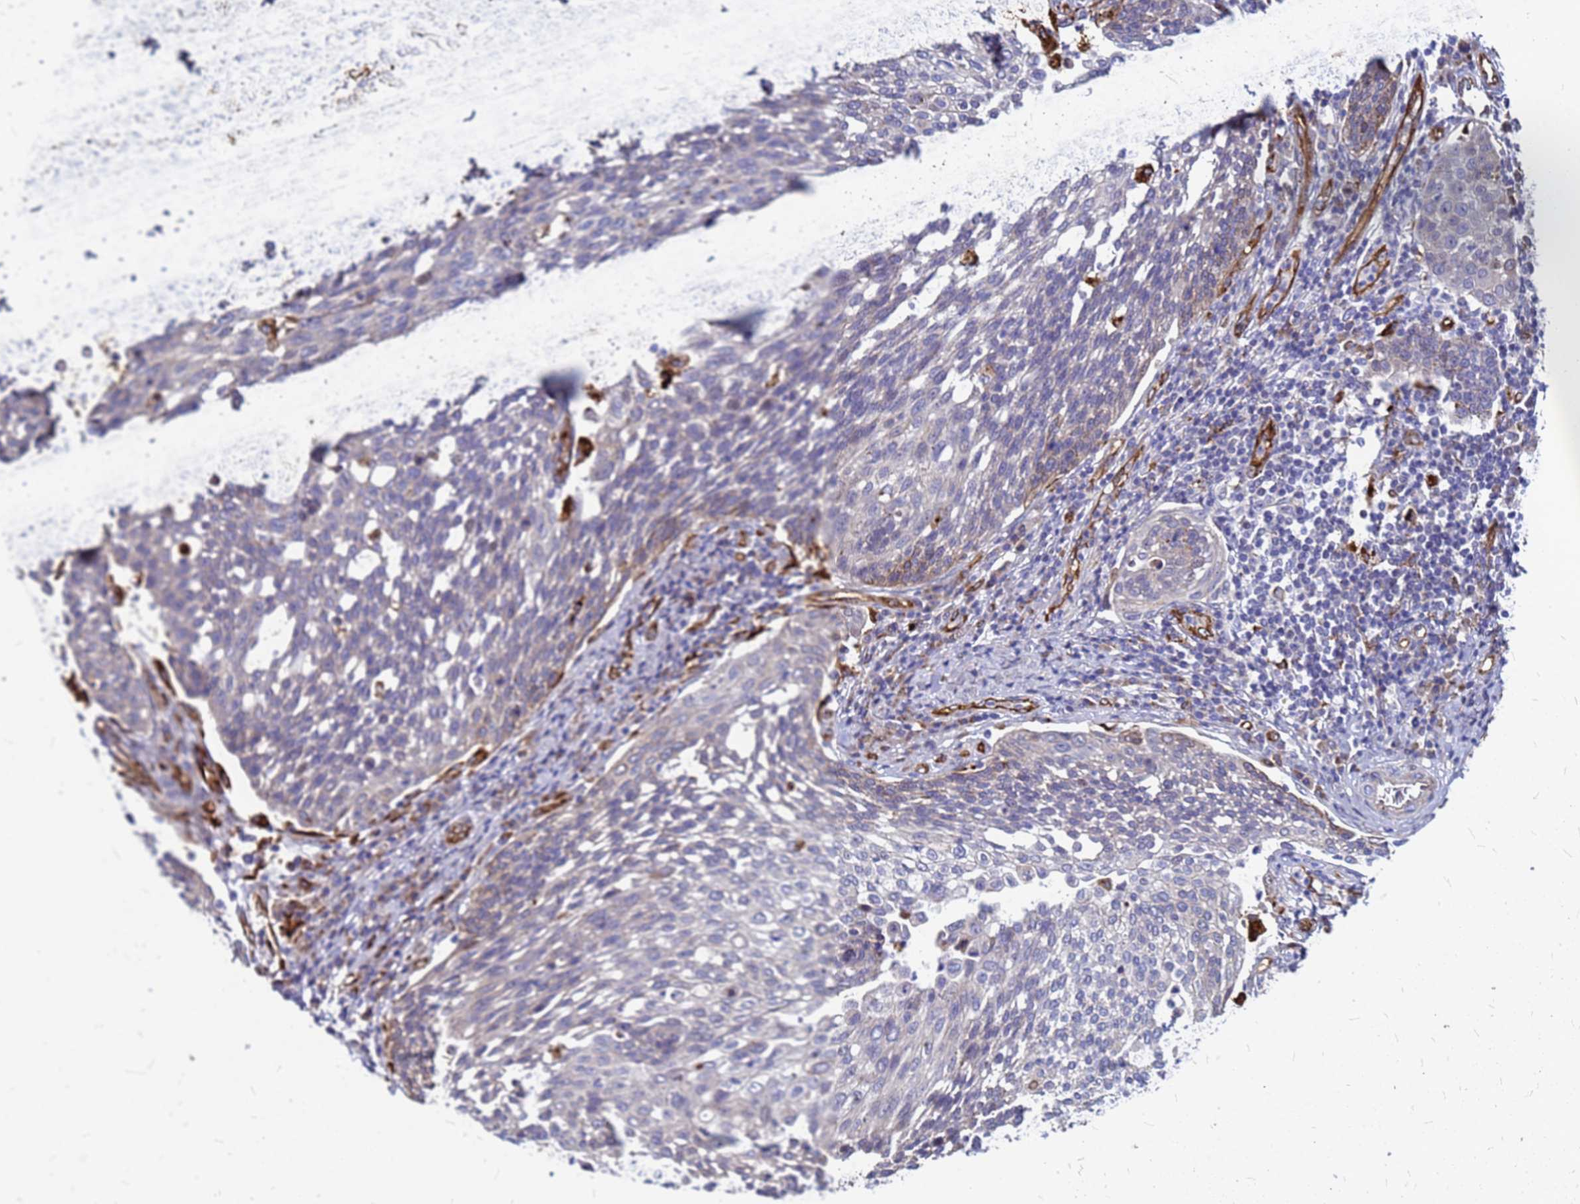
{"staining": {"intensity": "negative", "quantity": "none", "location": "none"}, "tissue": "cervical cancer", "cell_type": "Tumor cells", "image_type": "cancer", "snomed": [{"axis": "morphology", "description": "Squamous cell carcinoma, NOS"}, {"axis": "topography", "description": "Cervix"}], "caption": "Tumor cells show no significant staining in squamous cell carcinoma (cervical).", "gene": "NOSTRIN", "patient": {"sex": "female", "age": 34}}